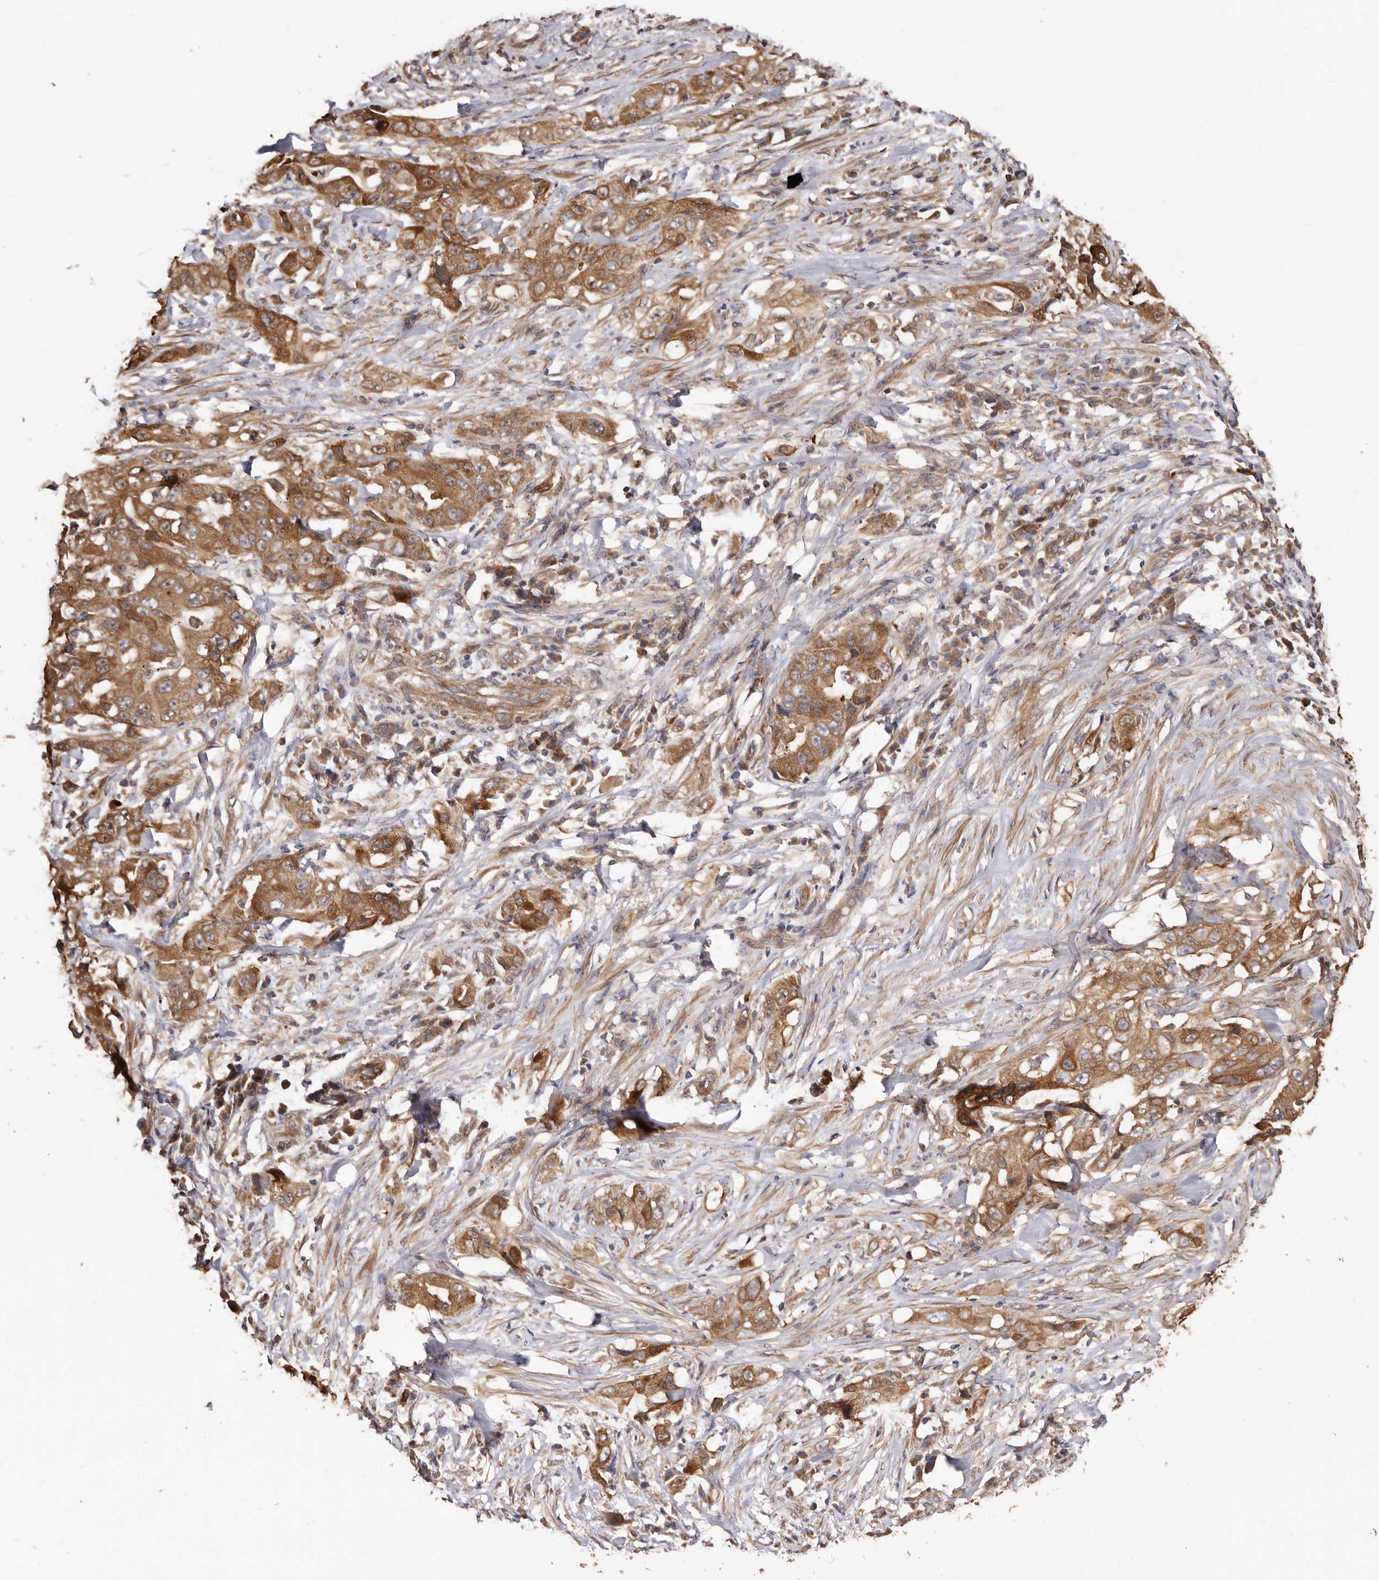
{"staining": {"intensity": "moderate", "quantity": ">75%", "location": "cytoplasmic/membranous"}, "tissue": "lung cancer", "cell_type": "Tumor cells", "image_type": "cancer", "snomed": [{"axis": "morphology", "description": "Adenocarcinoma, NOS"}, {"axis": "topography", "description": "Lung"}], "caption": "This image demonstrates lung cancer stained with immunohistochemistry (IHC) to label a protein in brown. The cytoplasmic/membranous of tumor cells show moderate positivity for the protein. Nuclei are counter-stained blue.", "gene": "COQ8B", "patient": {"sex": "female", "age": 51}}